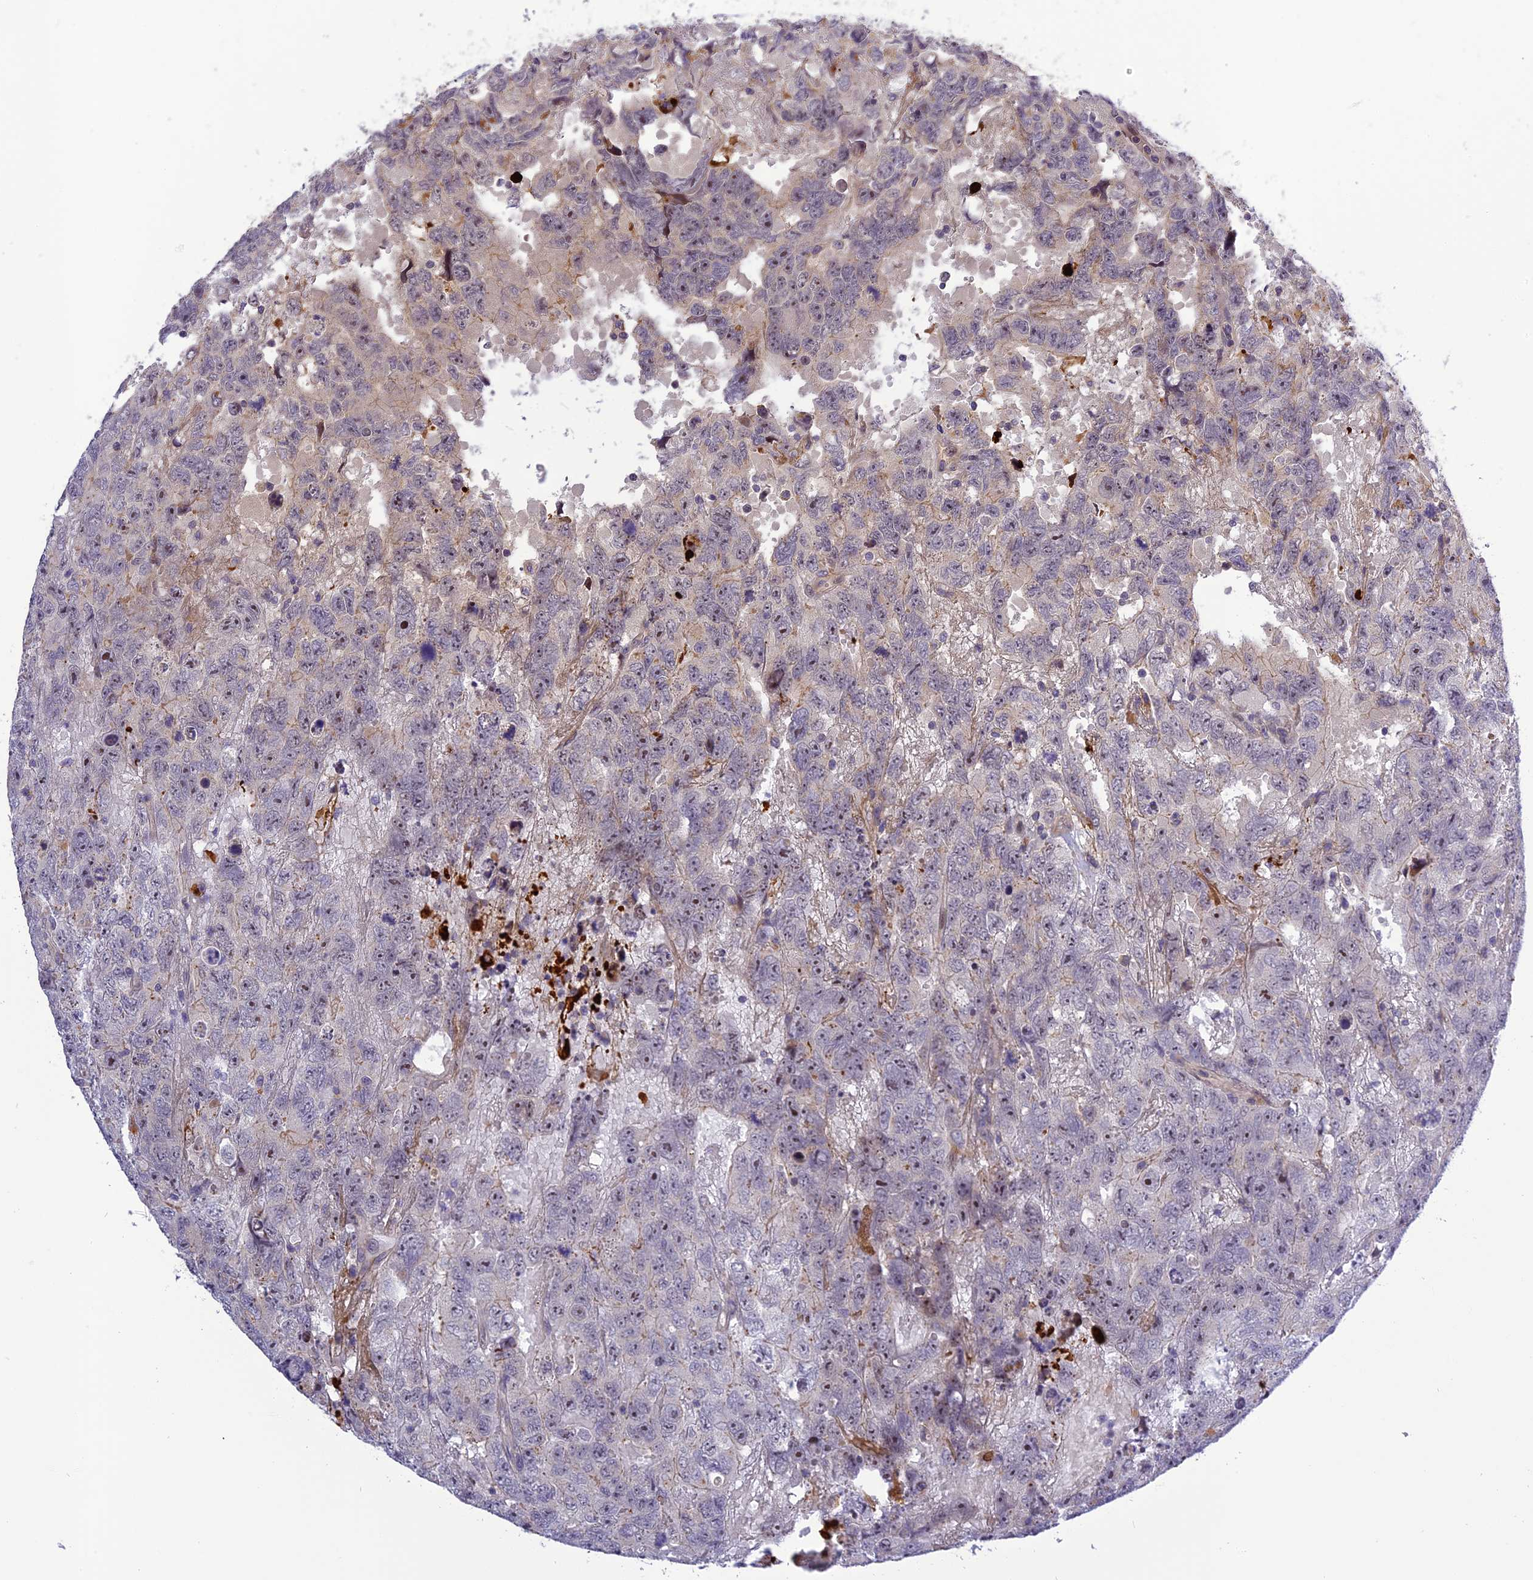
{"staining": {"intensity": "negative", "quantity": "none", "location": "none"}, "tissue": "testis cancer", "cell_type": "Tumor cells", "image_type": "cancer", "snomed": [{"axis": "morphology", "description": "Carcinoma, Embryonal, NOS"}, {"axis": "topography", "description": "Testis"}], "caption": "The histopathology image shows no staining of tumor cells in testis cancer.", "gene": "FNIP2", "patient": {"sex": "male", "age": 45}}